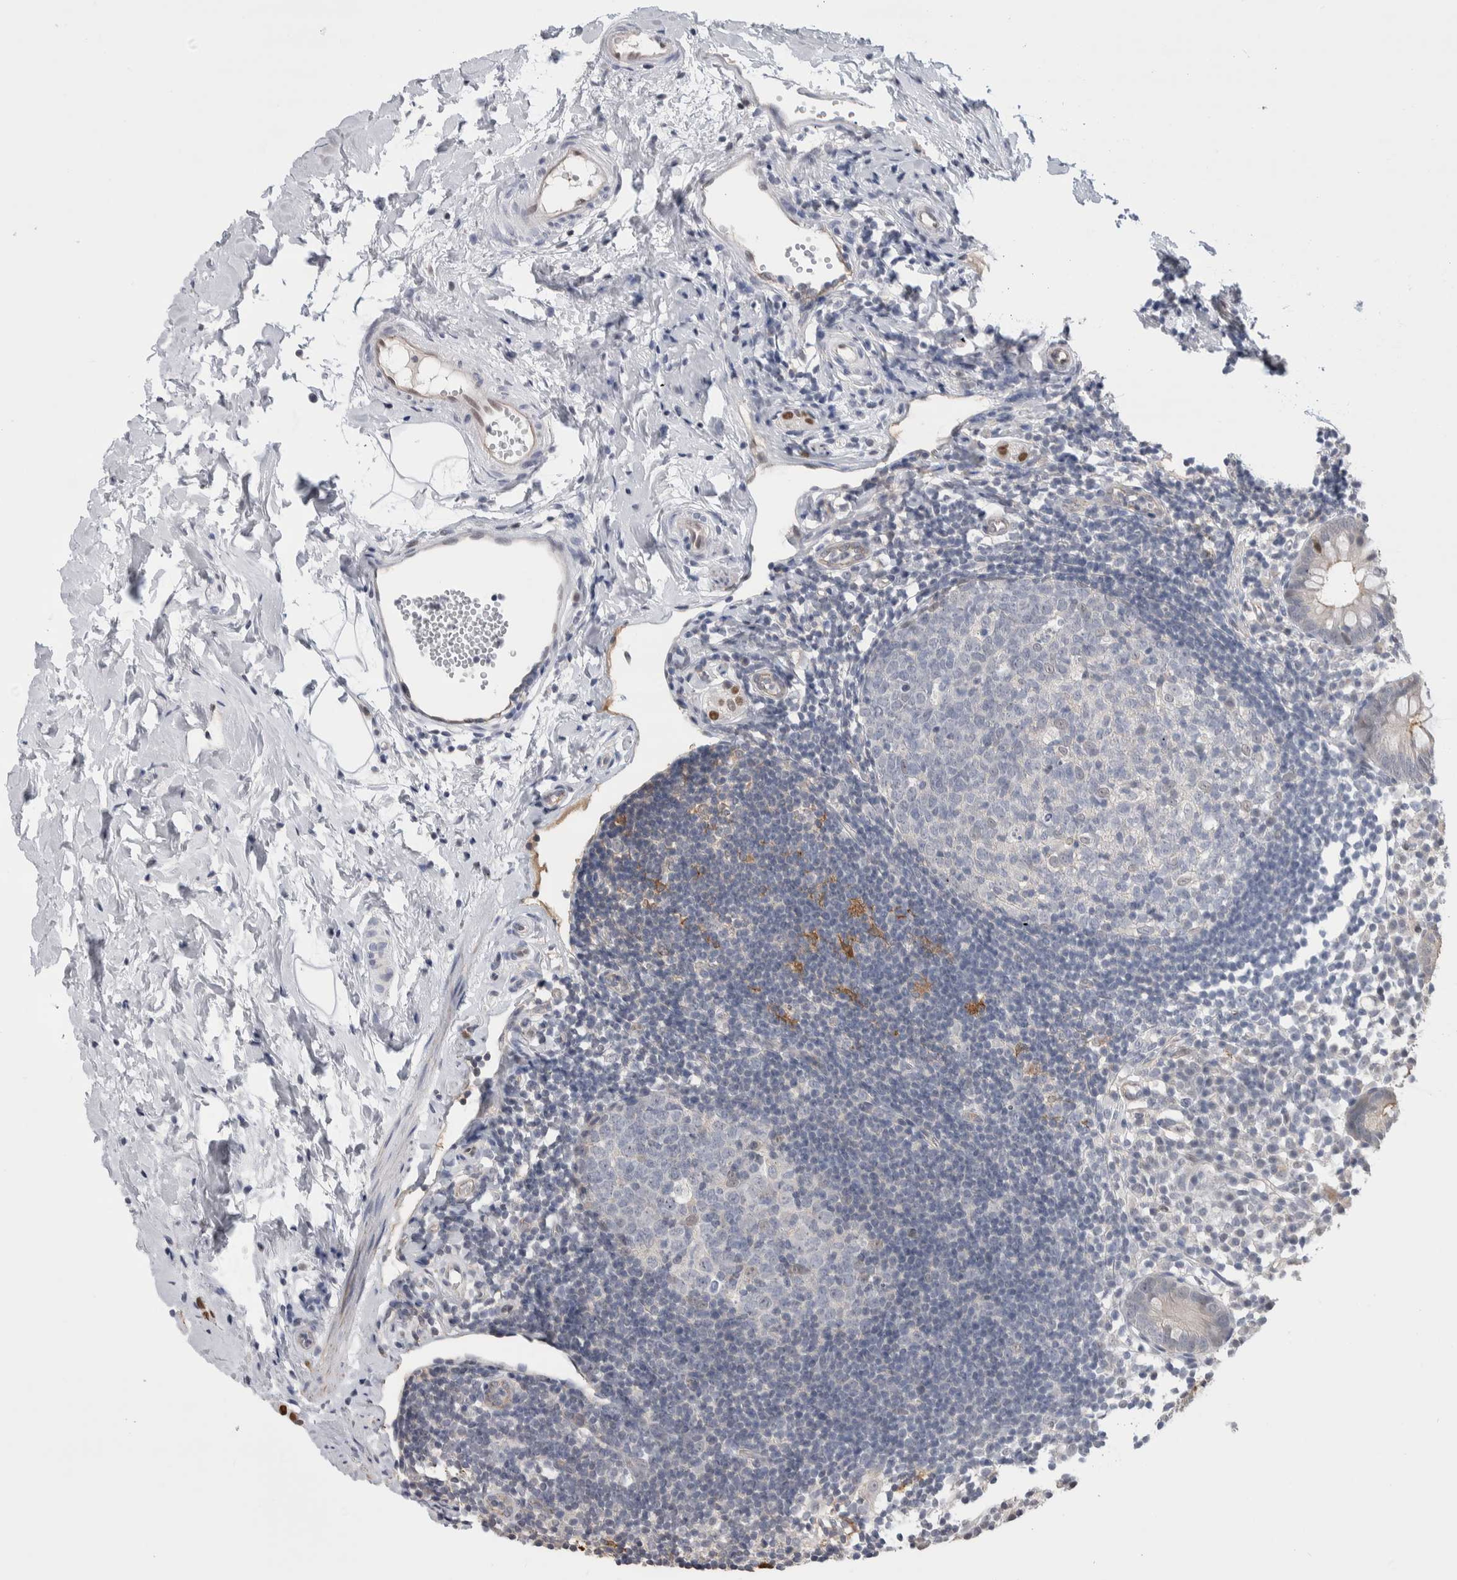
{"staining": {"intensity": "weak", "quantity": "<25%", "location": "cytoplasmic/membranous"}, "tissue": "appendix", "cell_type": "Glandular cells", "image_type": "normal", "snomed": [{"axis": "morphology", "description": "Normal tissue, NOS"}, {"axis": "topography", "description": "Appendix"}], "caption": "A high-resolution micrograph shows immunohistochemistry (IHC) staining of benign appendix, which shows no significant expression in glandular cells. (DAB (3,3'-diaminobenzidine) immunohistochemistry visualized using brightfield microscopy, high magnification).", "gene": "ZBTB49", "patient": {"sex": "female", "age": 20}}